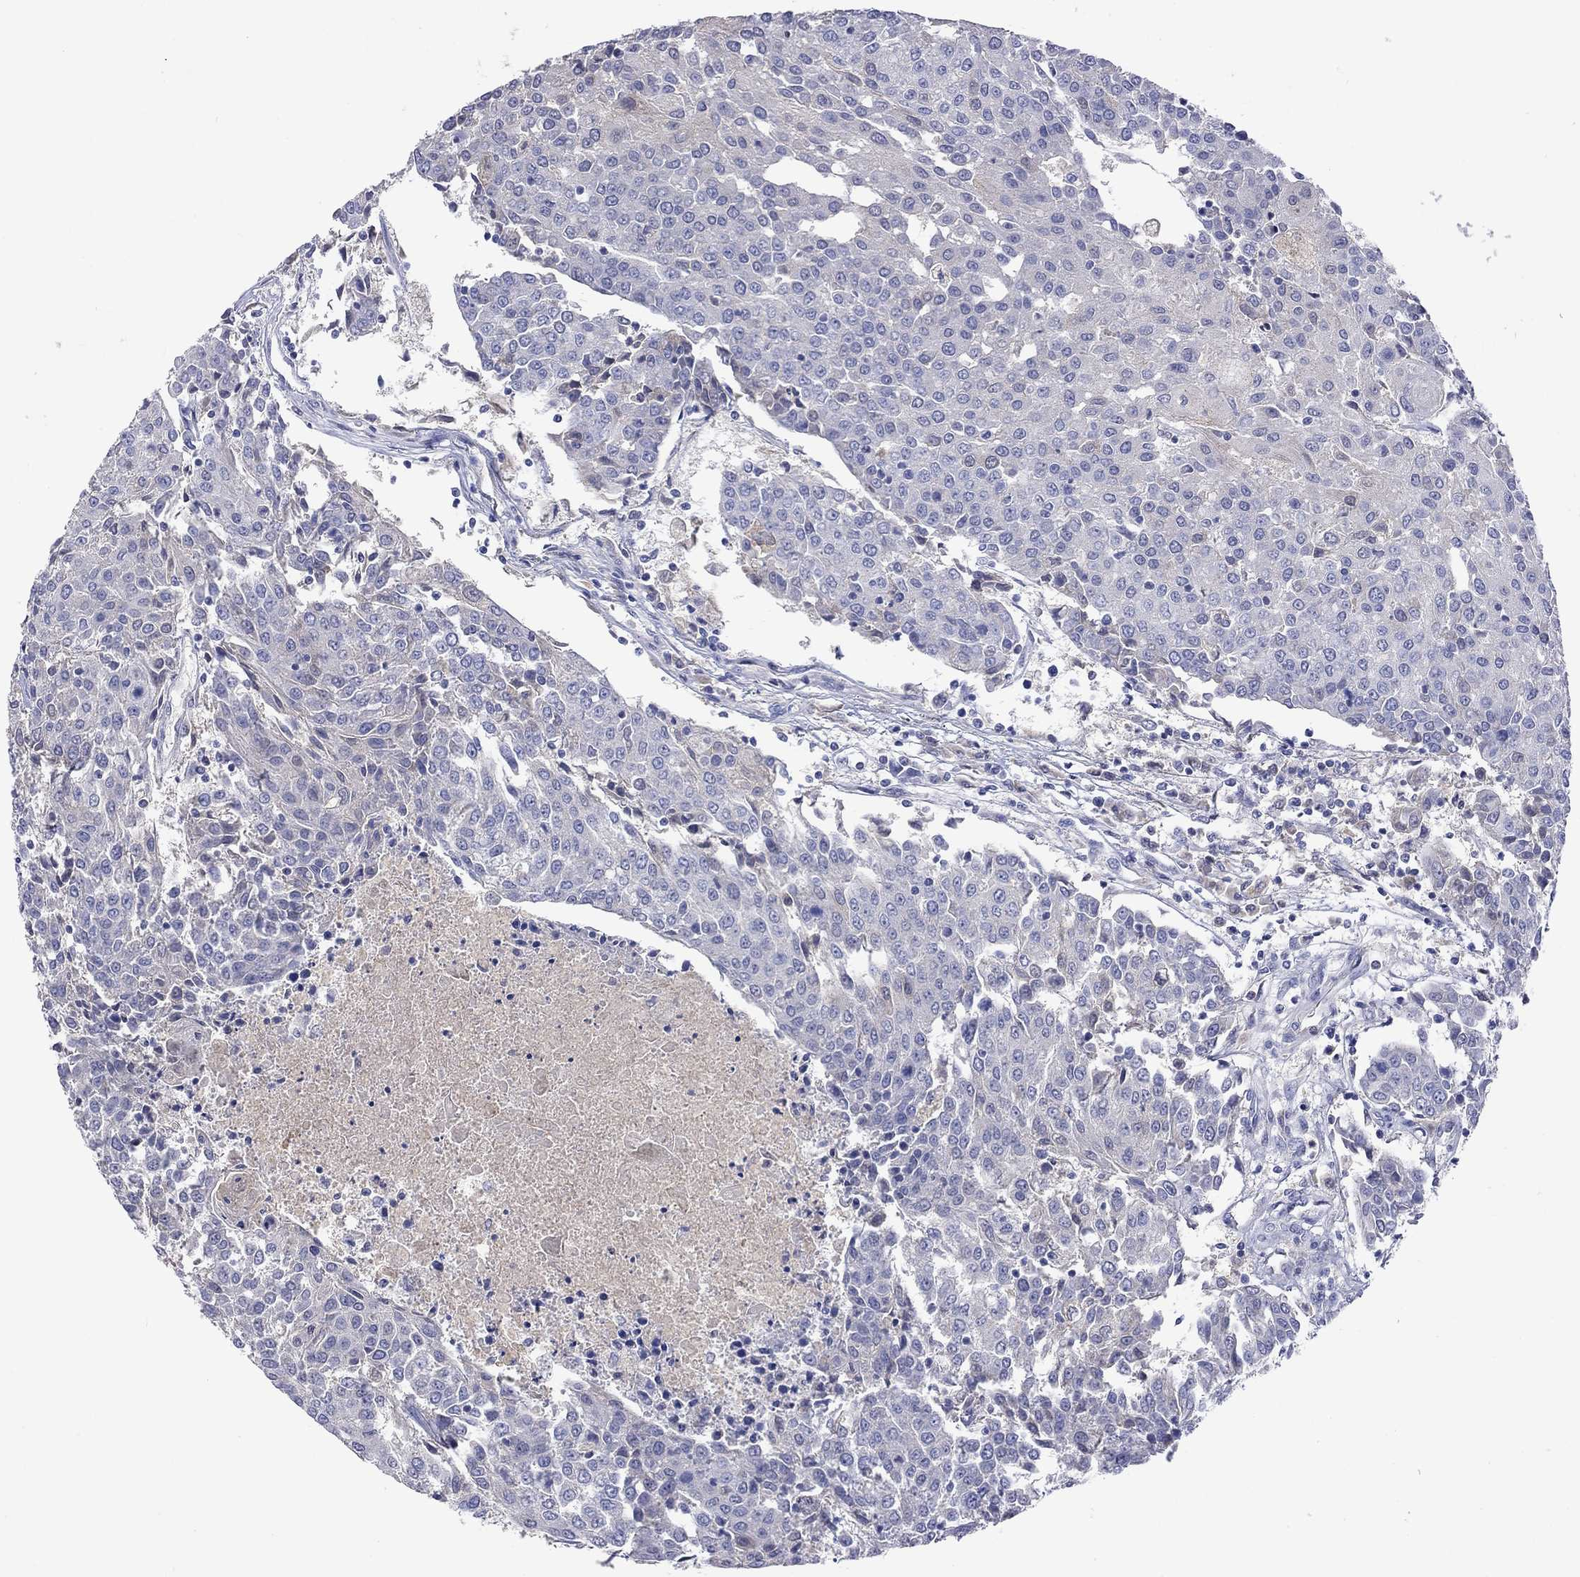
{"staining": {"intensity": "negative", "quantity": "none", "location": "none"}, "tissue": "urothelial cancer", "cell_type": "Tumor cells", "image_type": "cancer", "snomed": [{"axis": "morphology", "description": "Urothelial carcinoma, High grade"}, {"axis": "topography", "description": "Urinary bladder"}], "caption": "Immunohistochemical staining of urothelial cancer demonstrates no significant positivity in tumor cells.", "gene": "LRFN4", "patient": {"sex": "female", "age": 85}}